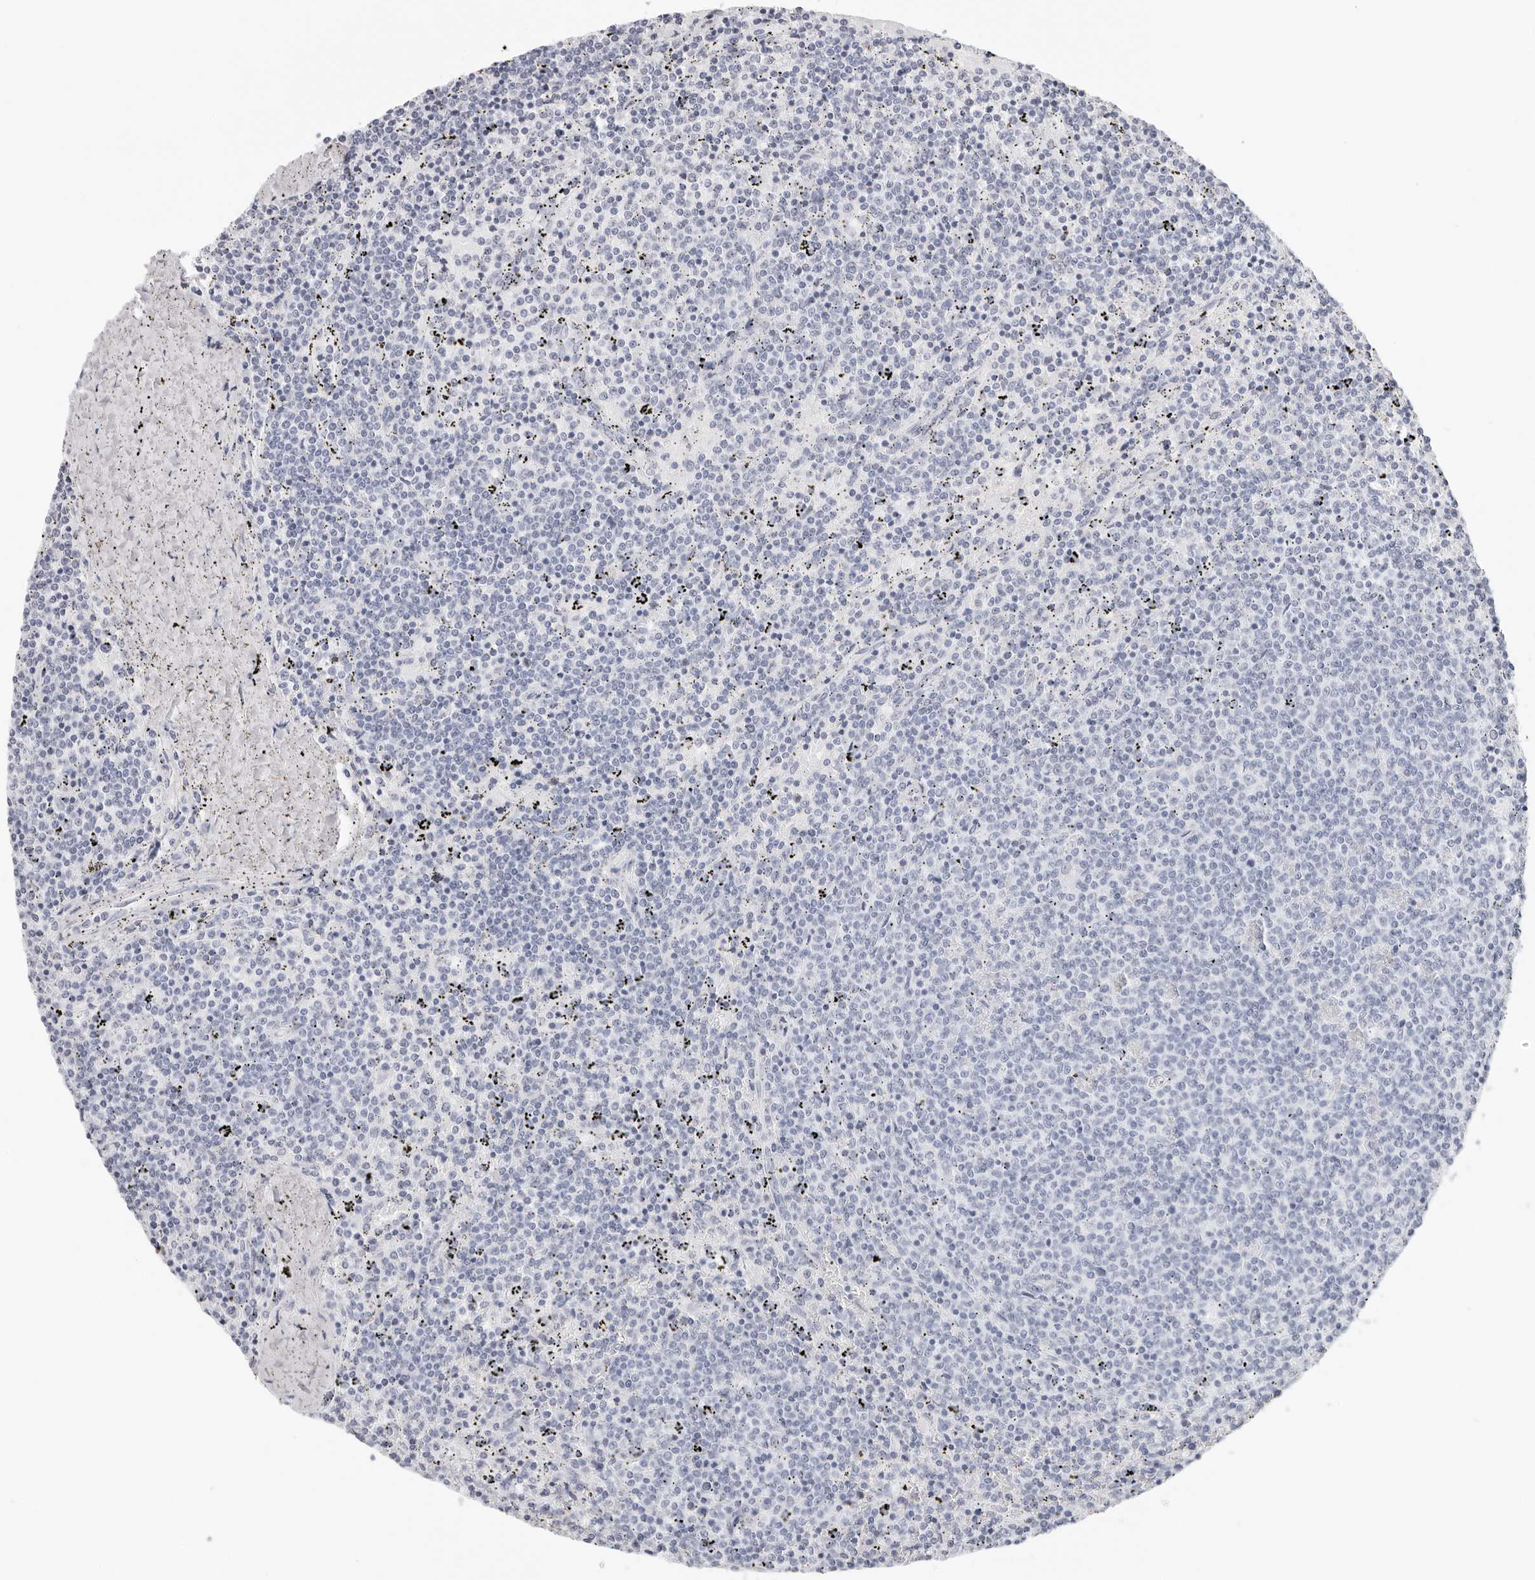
{"staining": {"intensity": "negative", "quantity": "none", "location": "none"}, "tissue": "lymphoma", "cell_type": "Tumor cells", "image_type": "cancer", "snomed": [{"axis": "morphology", "description": "Malignant lymphoma, non-Hodgkin's type, Low grade"}, {"axis": "topography", "description": "Spleen"}], "caption": "This is an immunohistochemistry (IHC) image of malignant lymphoma, non-Hodgkin's type (low-grade). There is no expression in tumor cells.", "gene": "AGMAT", "patient": {"sex": "female", "age": 50}}